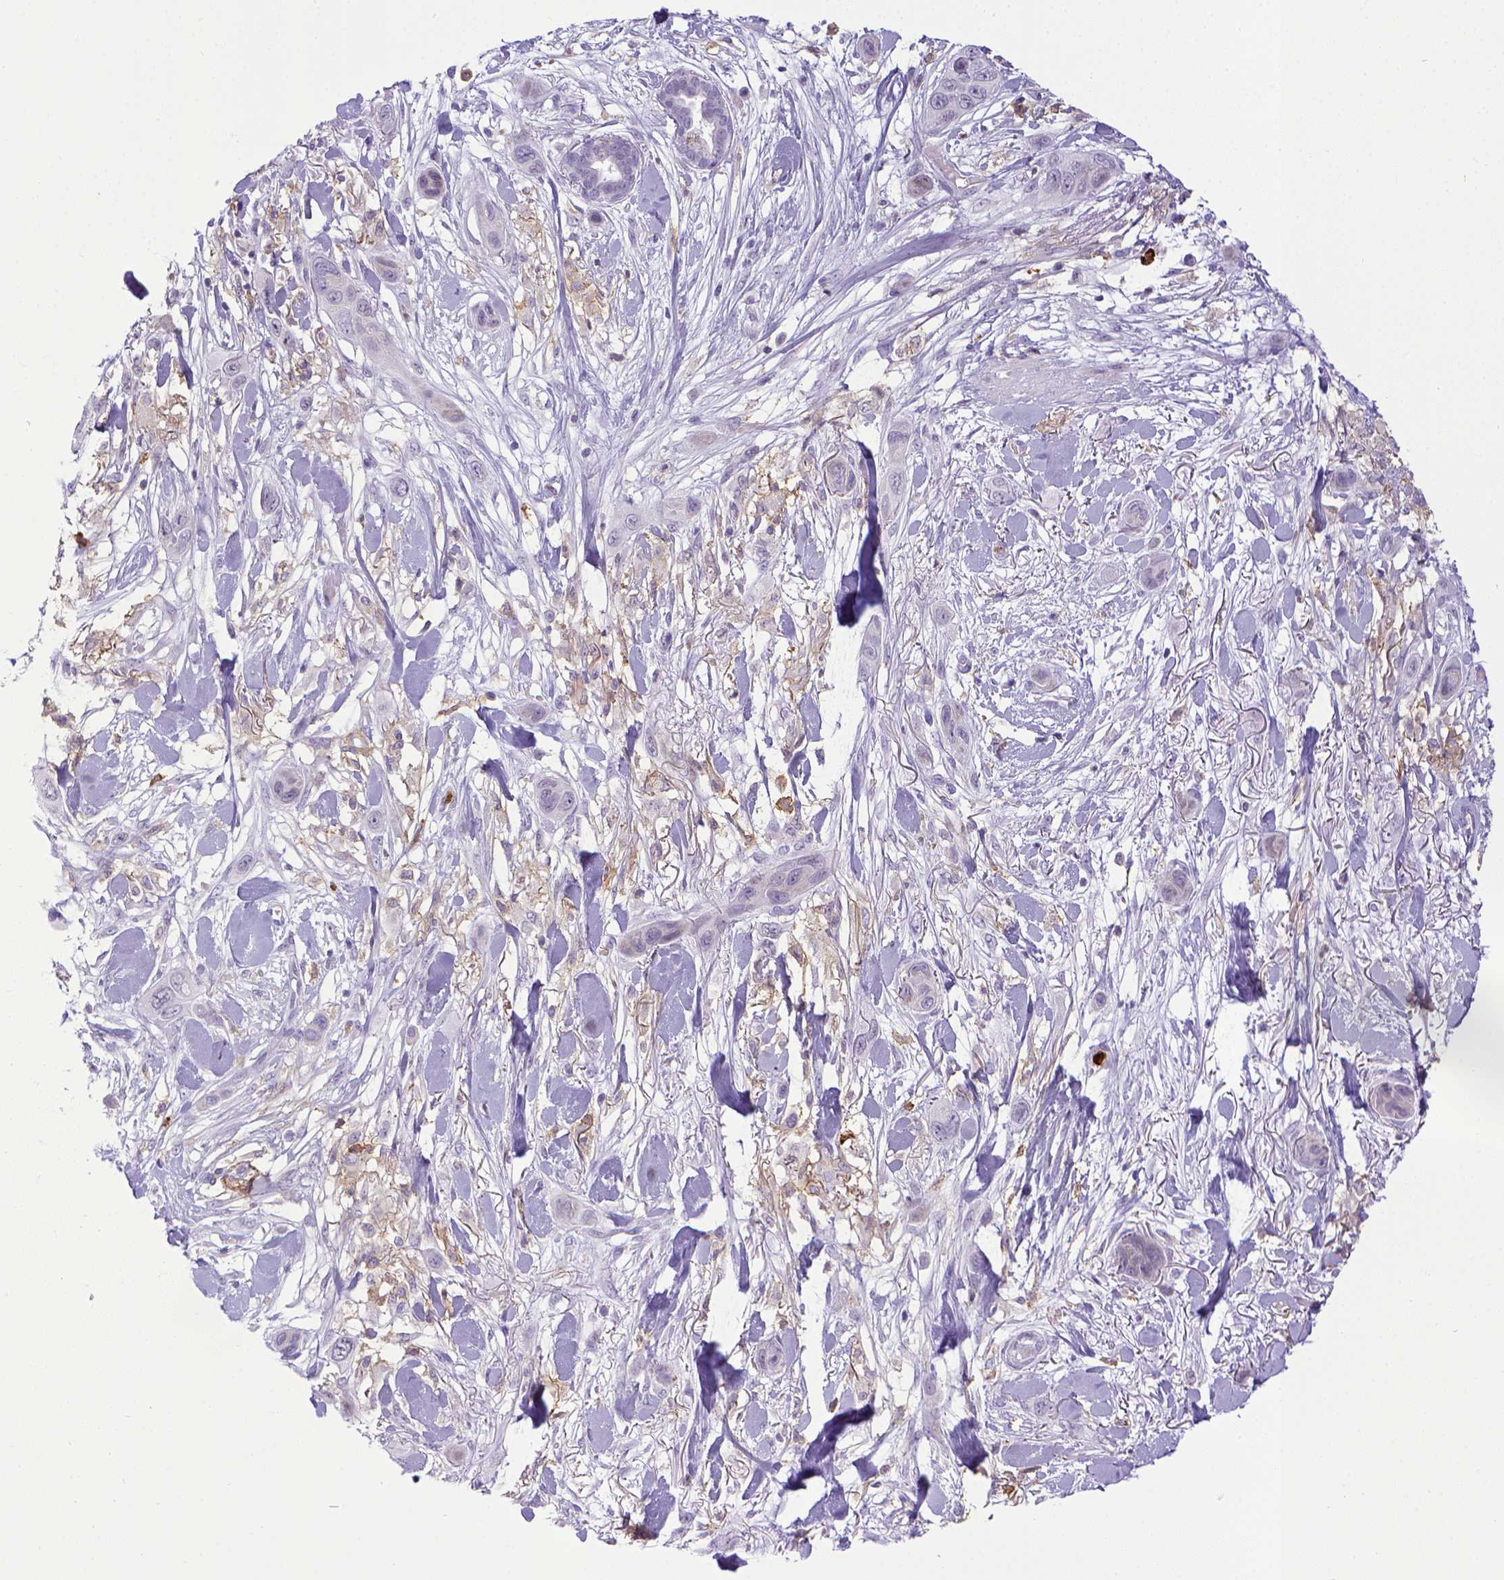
{"staining": {"intensity": "negative", "quantity": "none", "location": "none"}, "tissue": "skin cancer", "cell_type": "Tumor cells", "image_type": "cancer", "snomed": [{"axis": "morphology", "description": "Squamous cell carcinoma, NOS"}, {"axis": "topography", "description": "Skin"}], "caption": "The IHC image has no significant positivity in tumor cells of skin cancer tissue.", "gene": "ITGAM", "patient": {"sex": "male", "age": 79}}